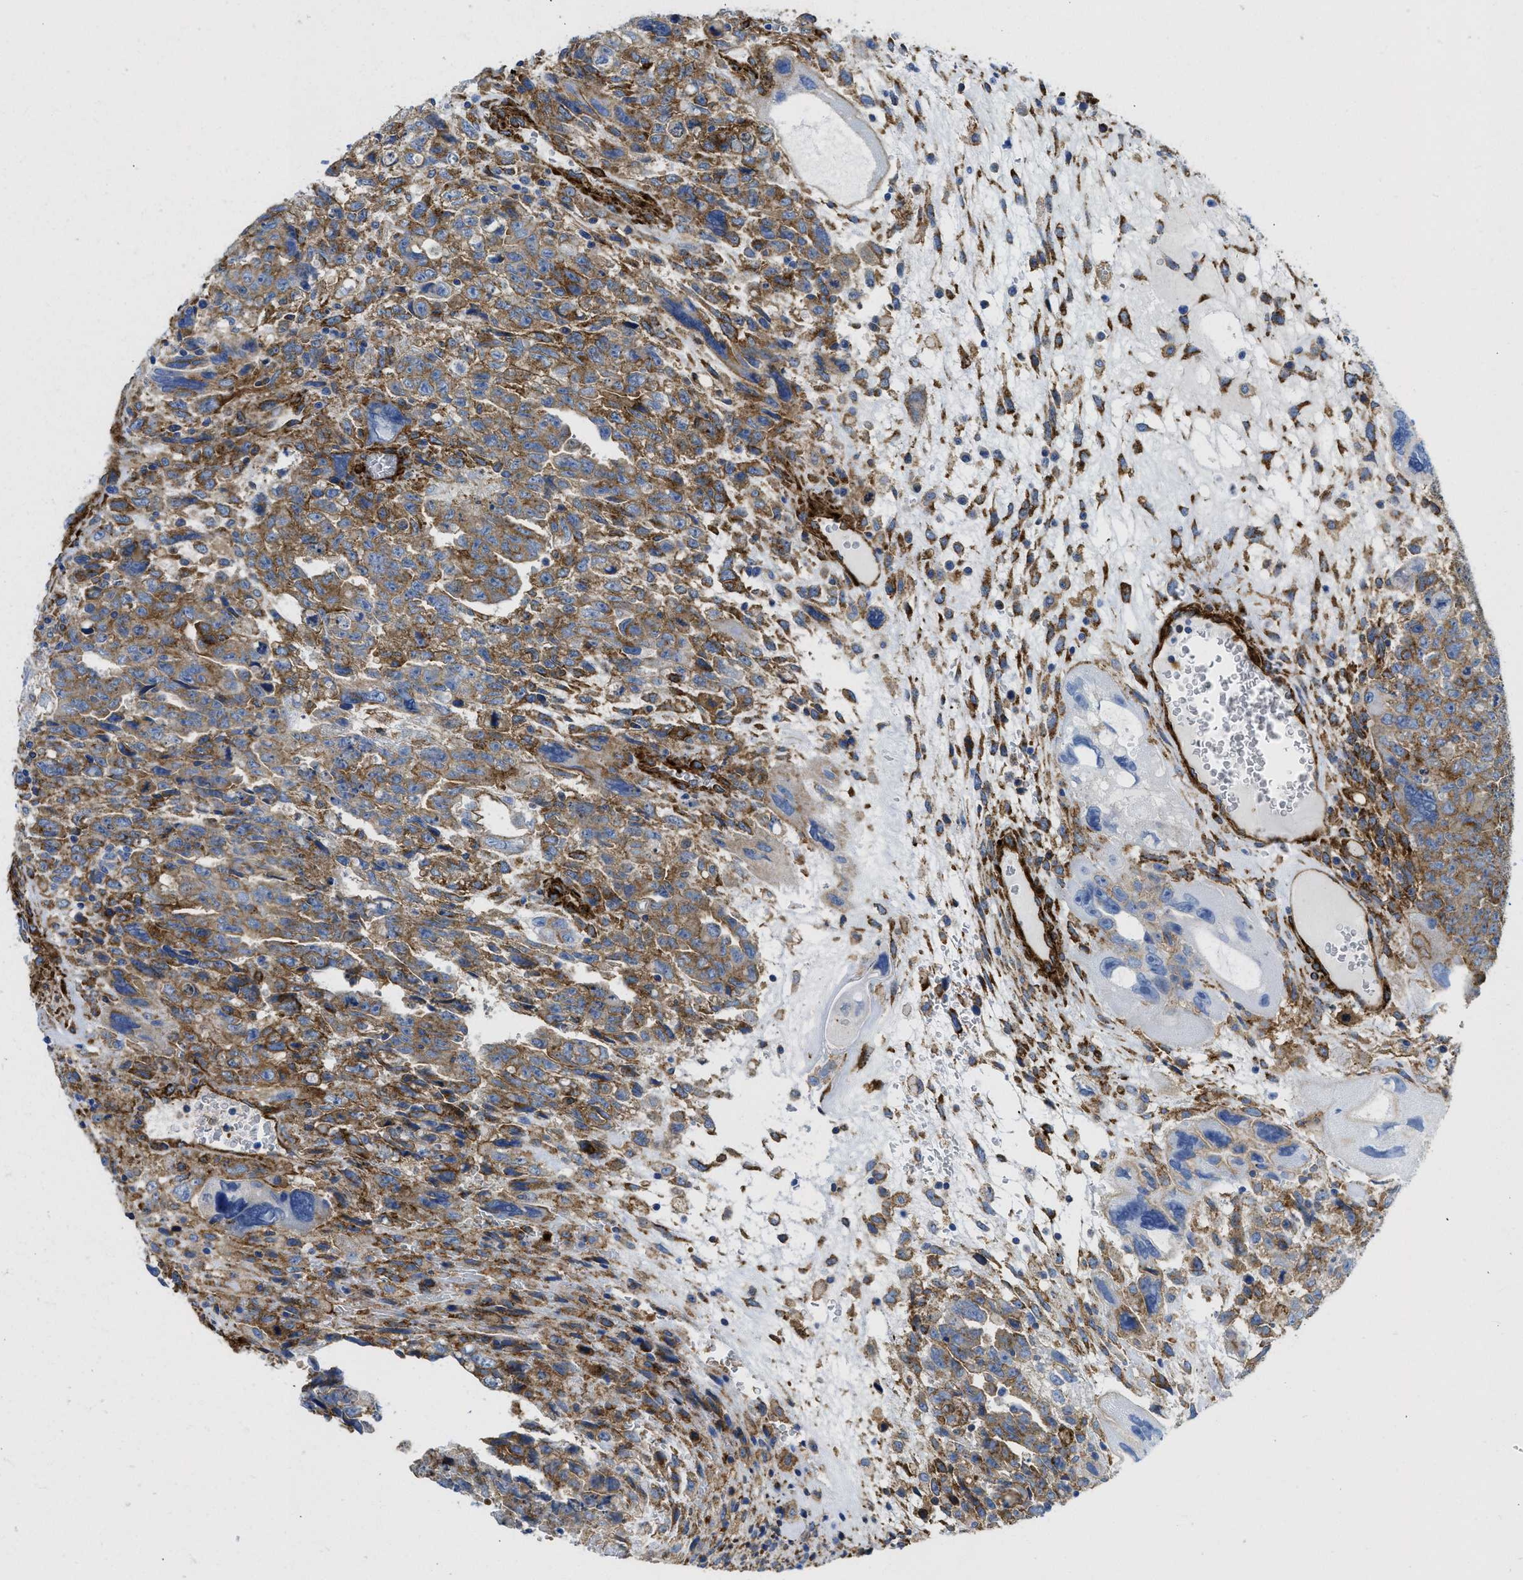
{"staining": {"intensity": "moderate", "quantity": "25%-75%", "location": "cytoplasmic/membranous"}, "tissue": "testis cancer", "cell_type": "Tumor cells", "image_type": "cancer", "snomed": [{"axis": "morphology", "description": "Carcinoma, Embryonal, NOS"}, {"axis": "topography", "description": "Testis"}], "caption": "Human embryonal carcinoma (testis) stained with a brown dye reveals moderate cytoplasmic/membranous positive staining in about 25%-75% of tumor cells.", "gene": "HIP1", "patient": {"sex": "male", "age": 28}}